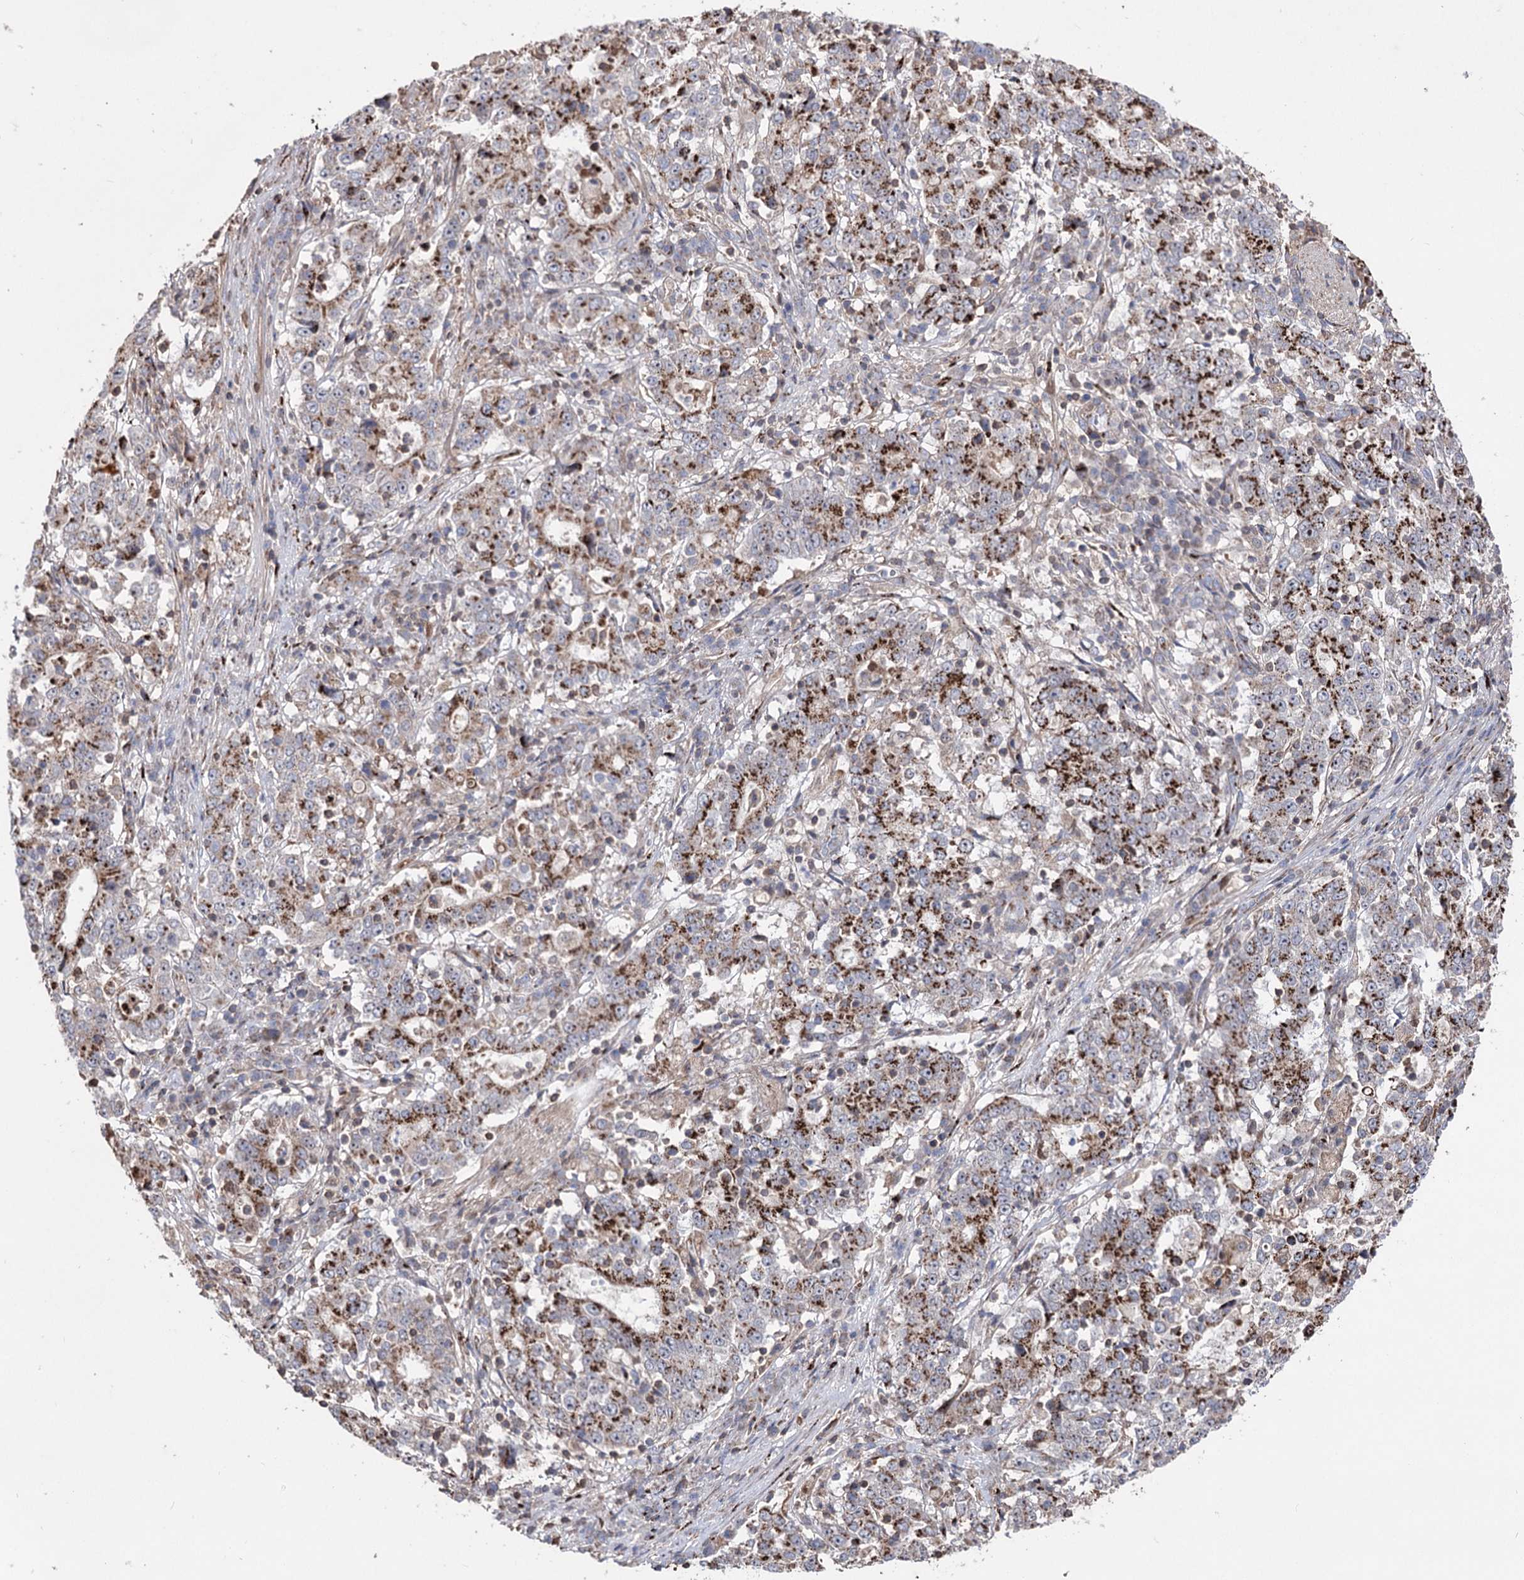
{"staining": {"intensity": "strong", "quantity": ">75%", "location": "cytoplasmic/membranous"}, "tissue": "stomach cancer", "cell_type": "Tumor cells", "image_type": "cancer", "snomed": [{"axis": "morphology", "description": "Adenocarcinoma, NOS"}, {"axis": "topography", "description": "Stomach"}], "caption": "IHC (DAB (3,3'-diaminobenzidine)) staining of stomach cancer (adenocarcinoma) reveals strong cytoplasmic/membranous protein staining in approximately >75% of tumor cells.", "gene": "ARHGAP20", "patient": {"sex": "male", "age": 59}}